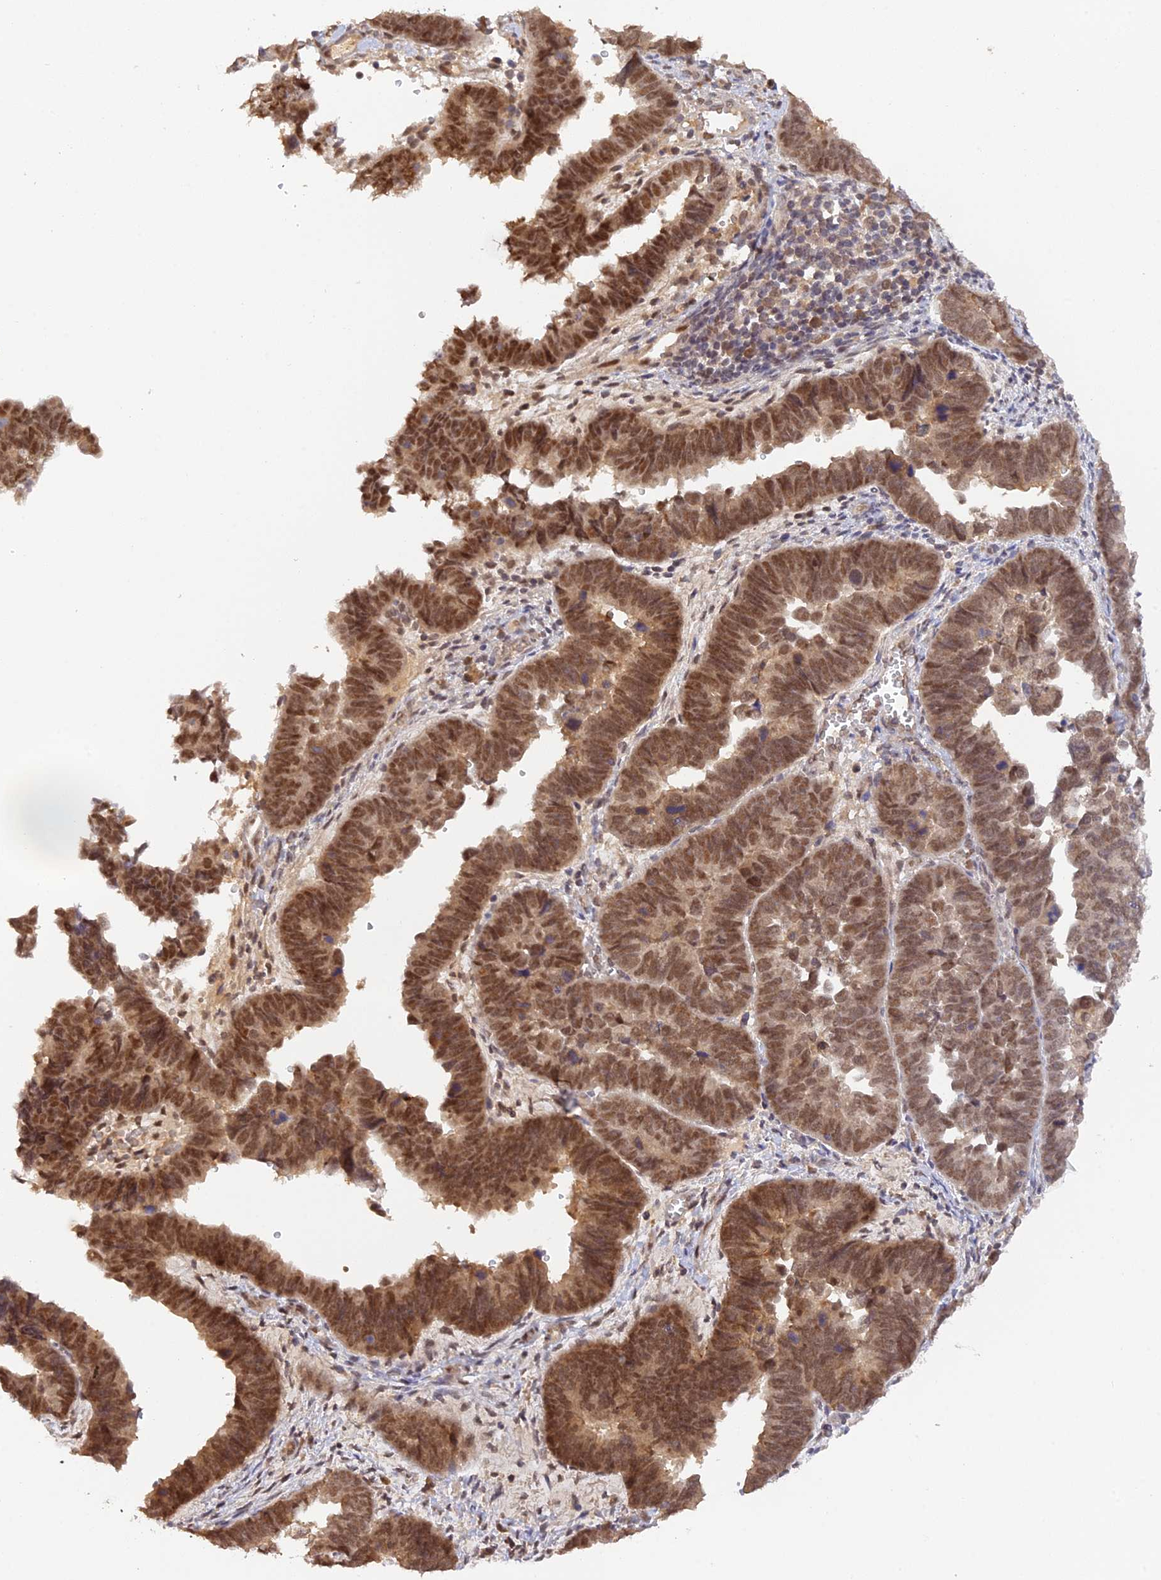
{"staining": {"intensity": "moderate", "quantity": ">75%", "location": "cytoplasmic/membranous,nuclear"}, "tissue": "endometrial cancer", "cell_type": "Tumor cells", "image_type": "cancer", "snomed": [{"axis": "morphology", "description": "Adenocarcinoma, NOS"}, {"axis": "topography", "description": "Endometrium"}], "caption": "This is a micrograph of immunohistochemistry staining of endometrial adenocarcinoma, which shows moderate positivity in the cytoplasmic/membranous and nuclear of tumor cells.", "gene": "ZNF436", "patient": {"sex": "female", "age": 75}}